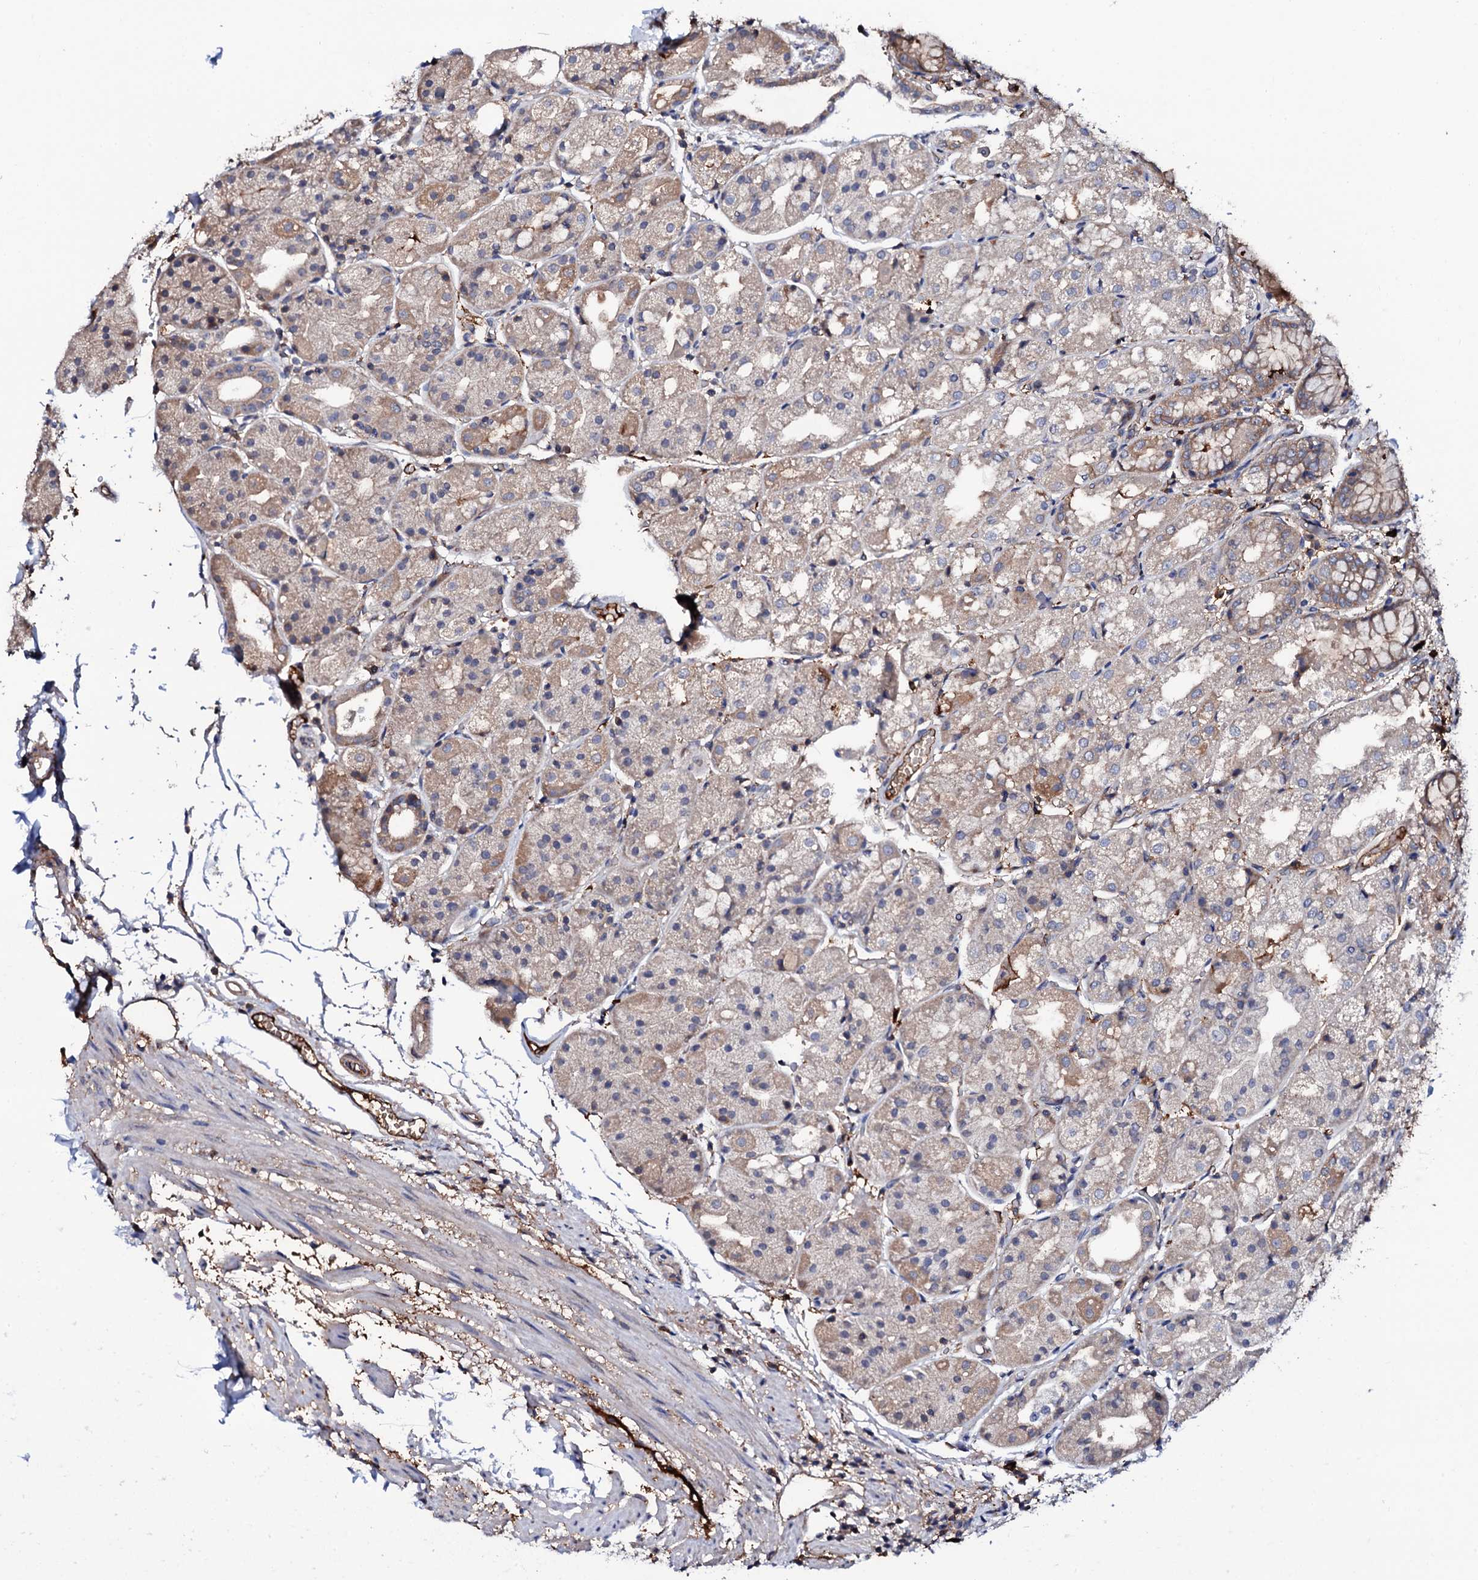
{"staining": {"intensity": "weak", "quantity": "25%-75%", "location": "cytoplasmic/membranous"}, "tissue": "stomach", "cell_type": "Glandular cells", "image_type": "normal", "snomed": [{"axis": "morphology", "description": "Normal tissue, NOS"}, {"axis": "topography", "description": "Stomach, upper"}], "caption": "Stomach stained for a protein demonstrates weak cytoplasmic/membranous positivity in glandular cells.", "gene": "TCAF2C", "patient": {"sex": "male", "age": 72}}